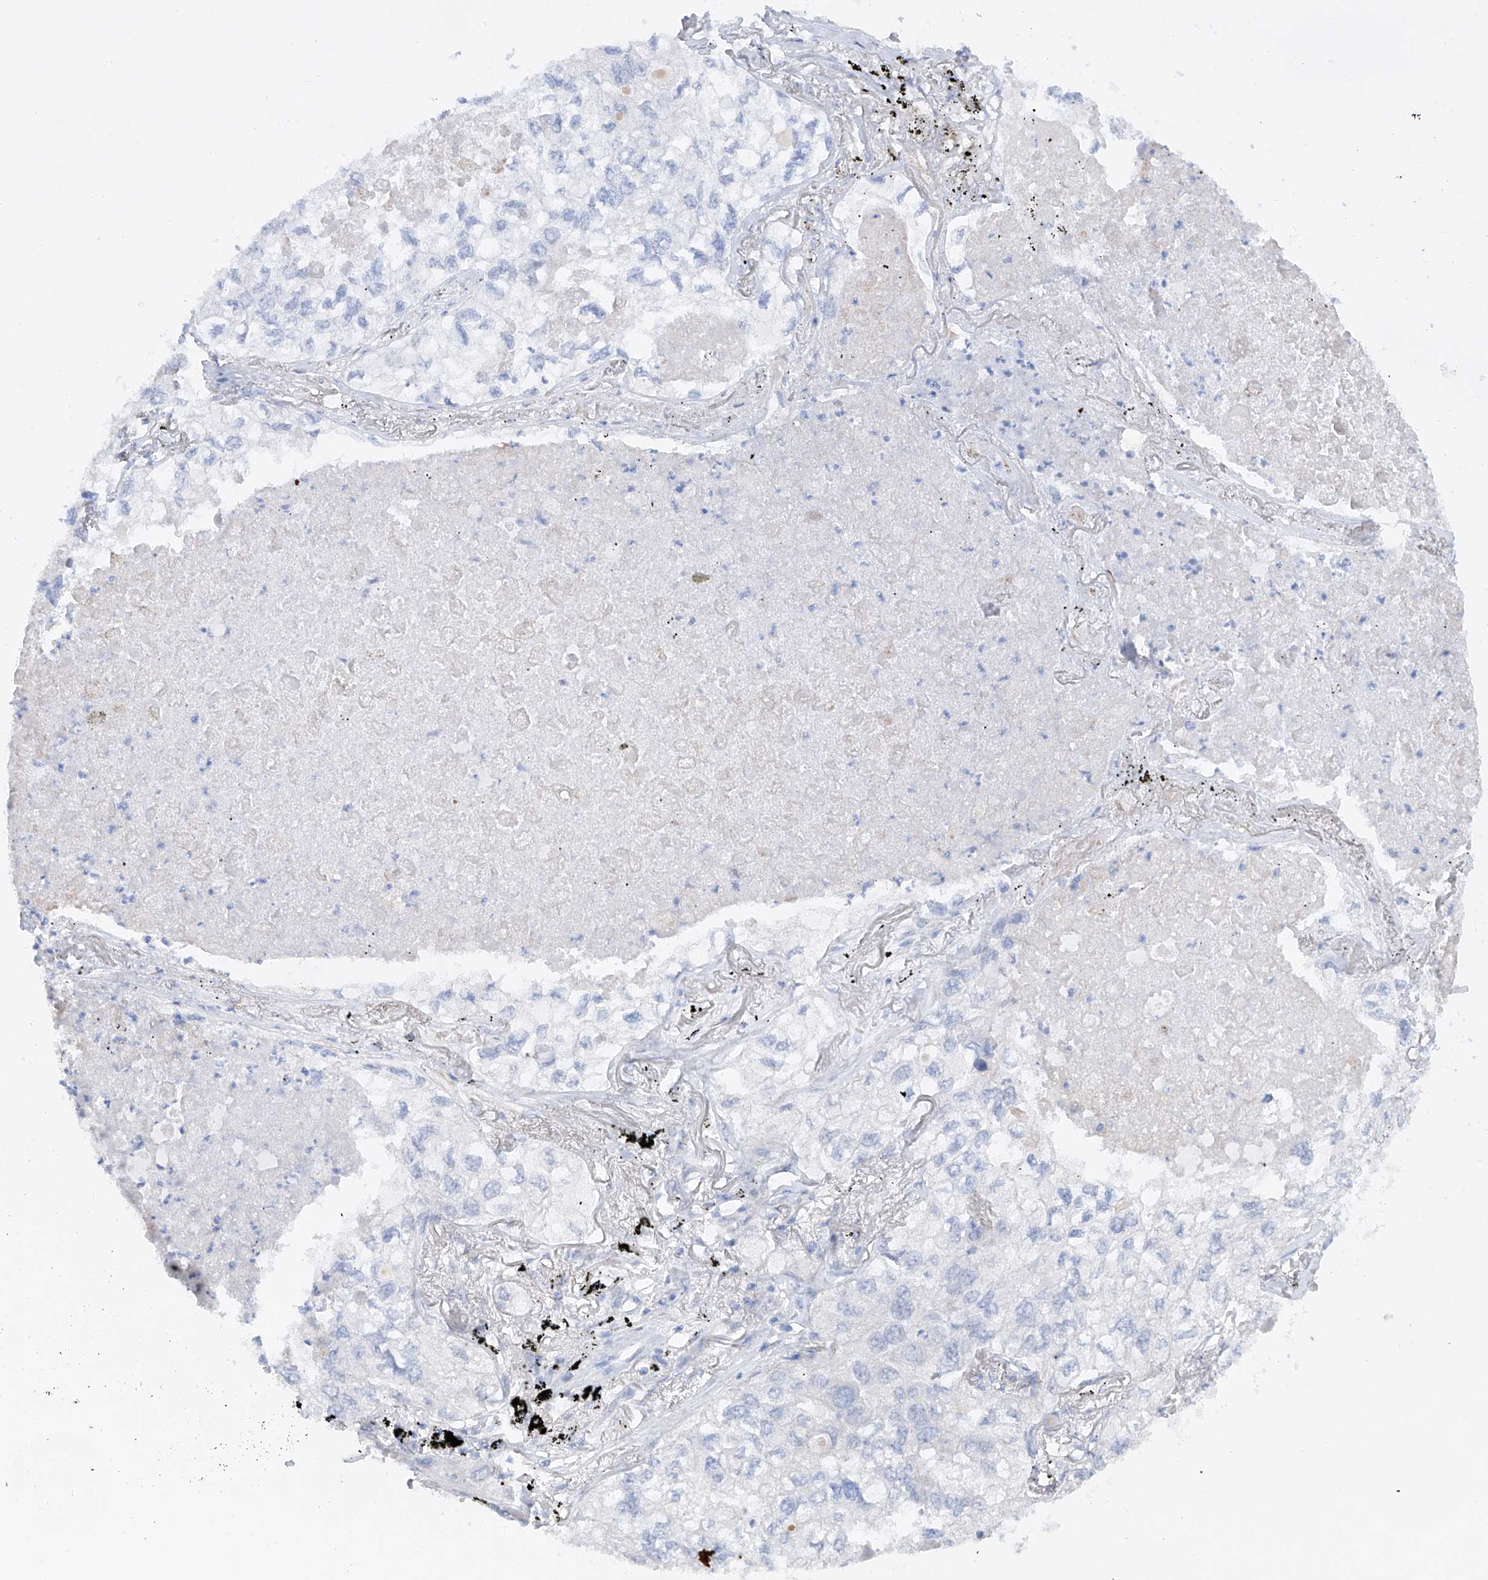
{"staining": {"intensity": "negative", "quantity": "none", "location": "none"}, "tissue": "lung cancer", "cell_type": "Tumor cells", "image_type": "cancer", "snomed": [{"axis": "morphology", "description": "Adenocarcinoma, NOS"}, {"axis": "topography", "description": "Lung"}], "caption": "Image shows no protein staining in tumor cells of lung cancer (adenocarcinoma) tissue.", "gene": "ZNF490", "patient": {"sex": "male", "age": 65}}